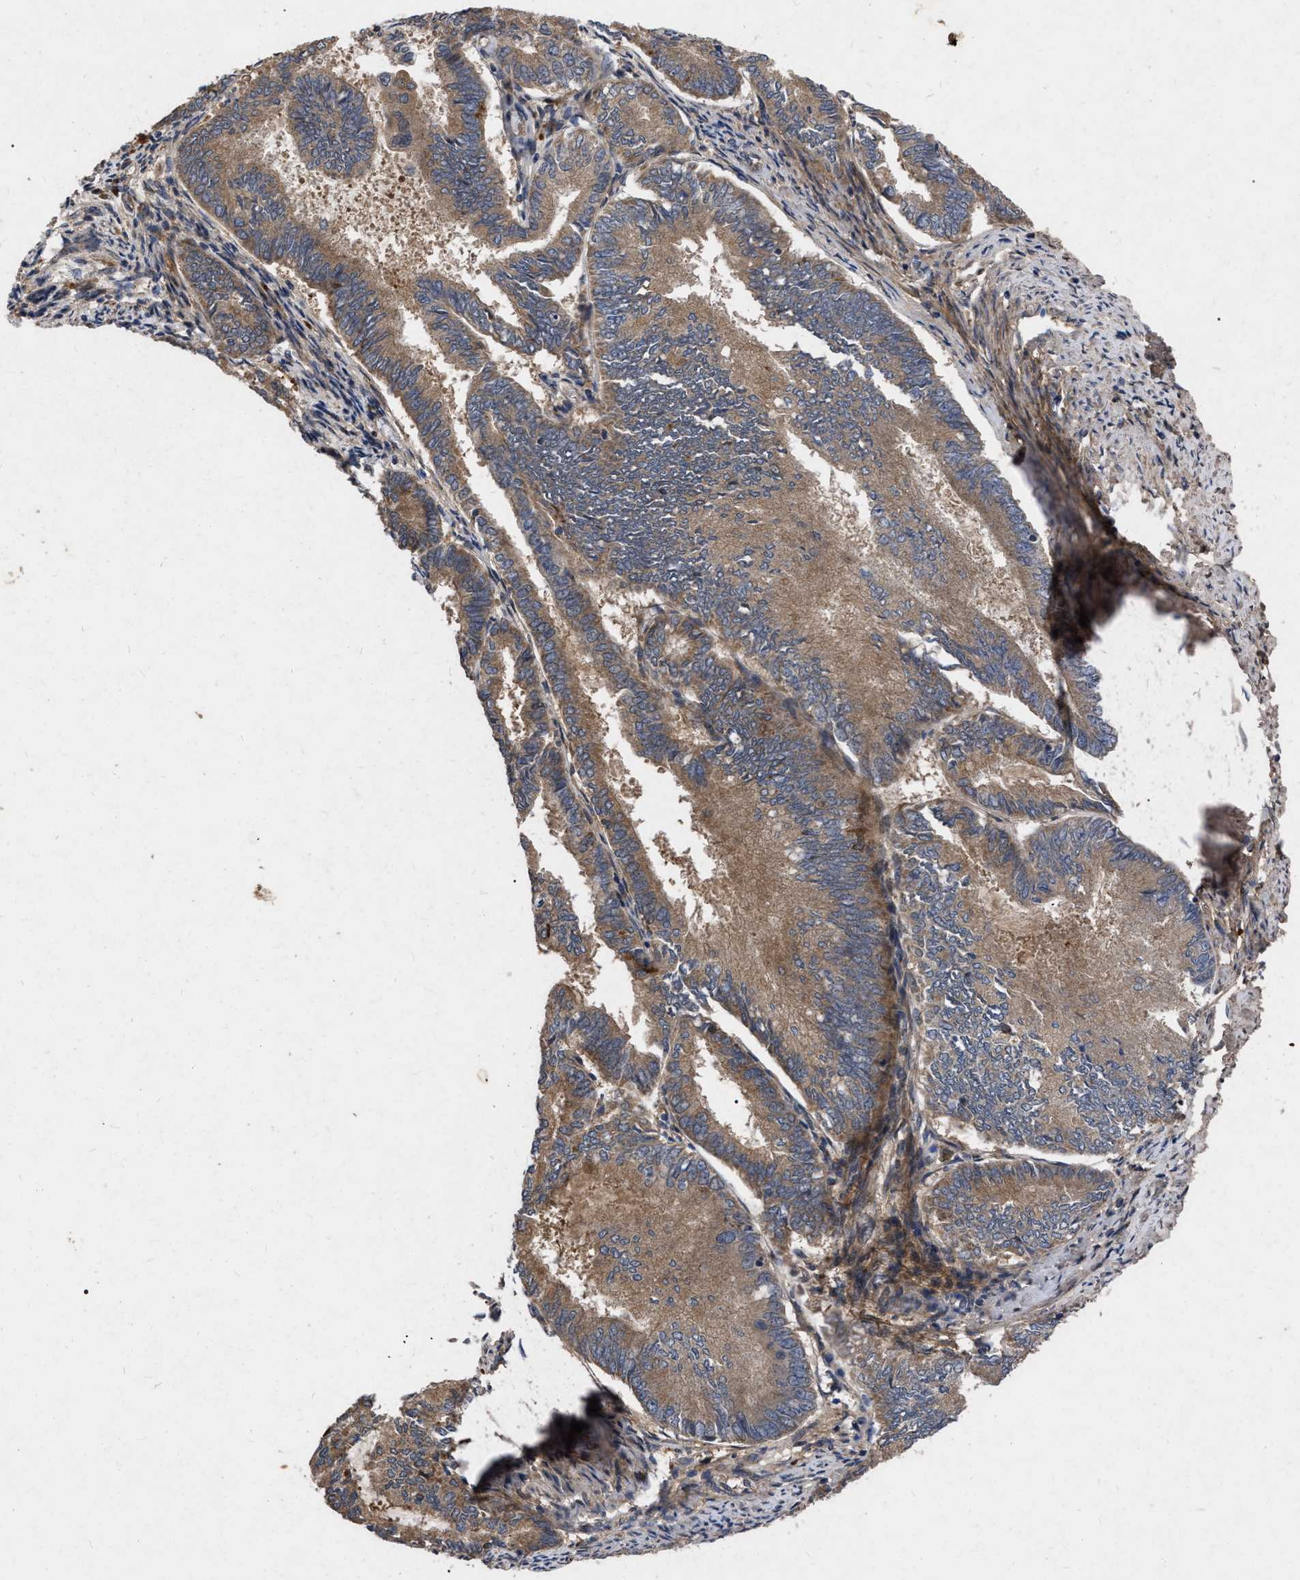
{"staining": {"intensity": "moderate", "quantity": ">75%", "location": "cytoplasmic/membranous"}, "tissue": "endometrial cancer", "cell_type": "Tumor cells", "image_type": "cancer", "snomed": [{"axis": "morphology", "description": "Adenocarcinoma, NOS"}, {"axis": "topography", "description": "Endometrium"}], "caption": "About >75% of tumor cells in endometrial adenocarcinoma reveal moderate cytoplasmic/membranous protein expression as visualized by brown immunohistochemical staining.", "gene": "CDKN2C", "patient": {"sex": "female", "age": 86}}